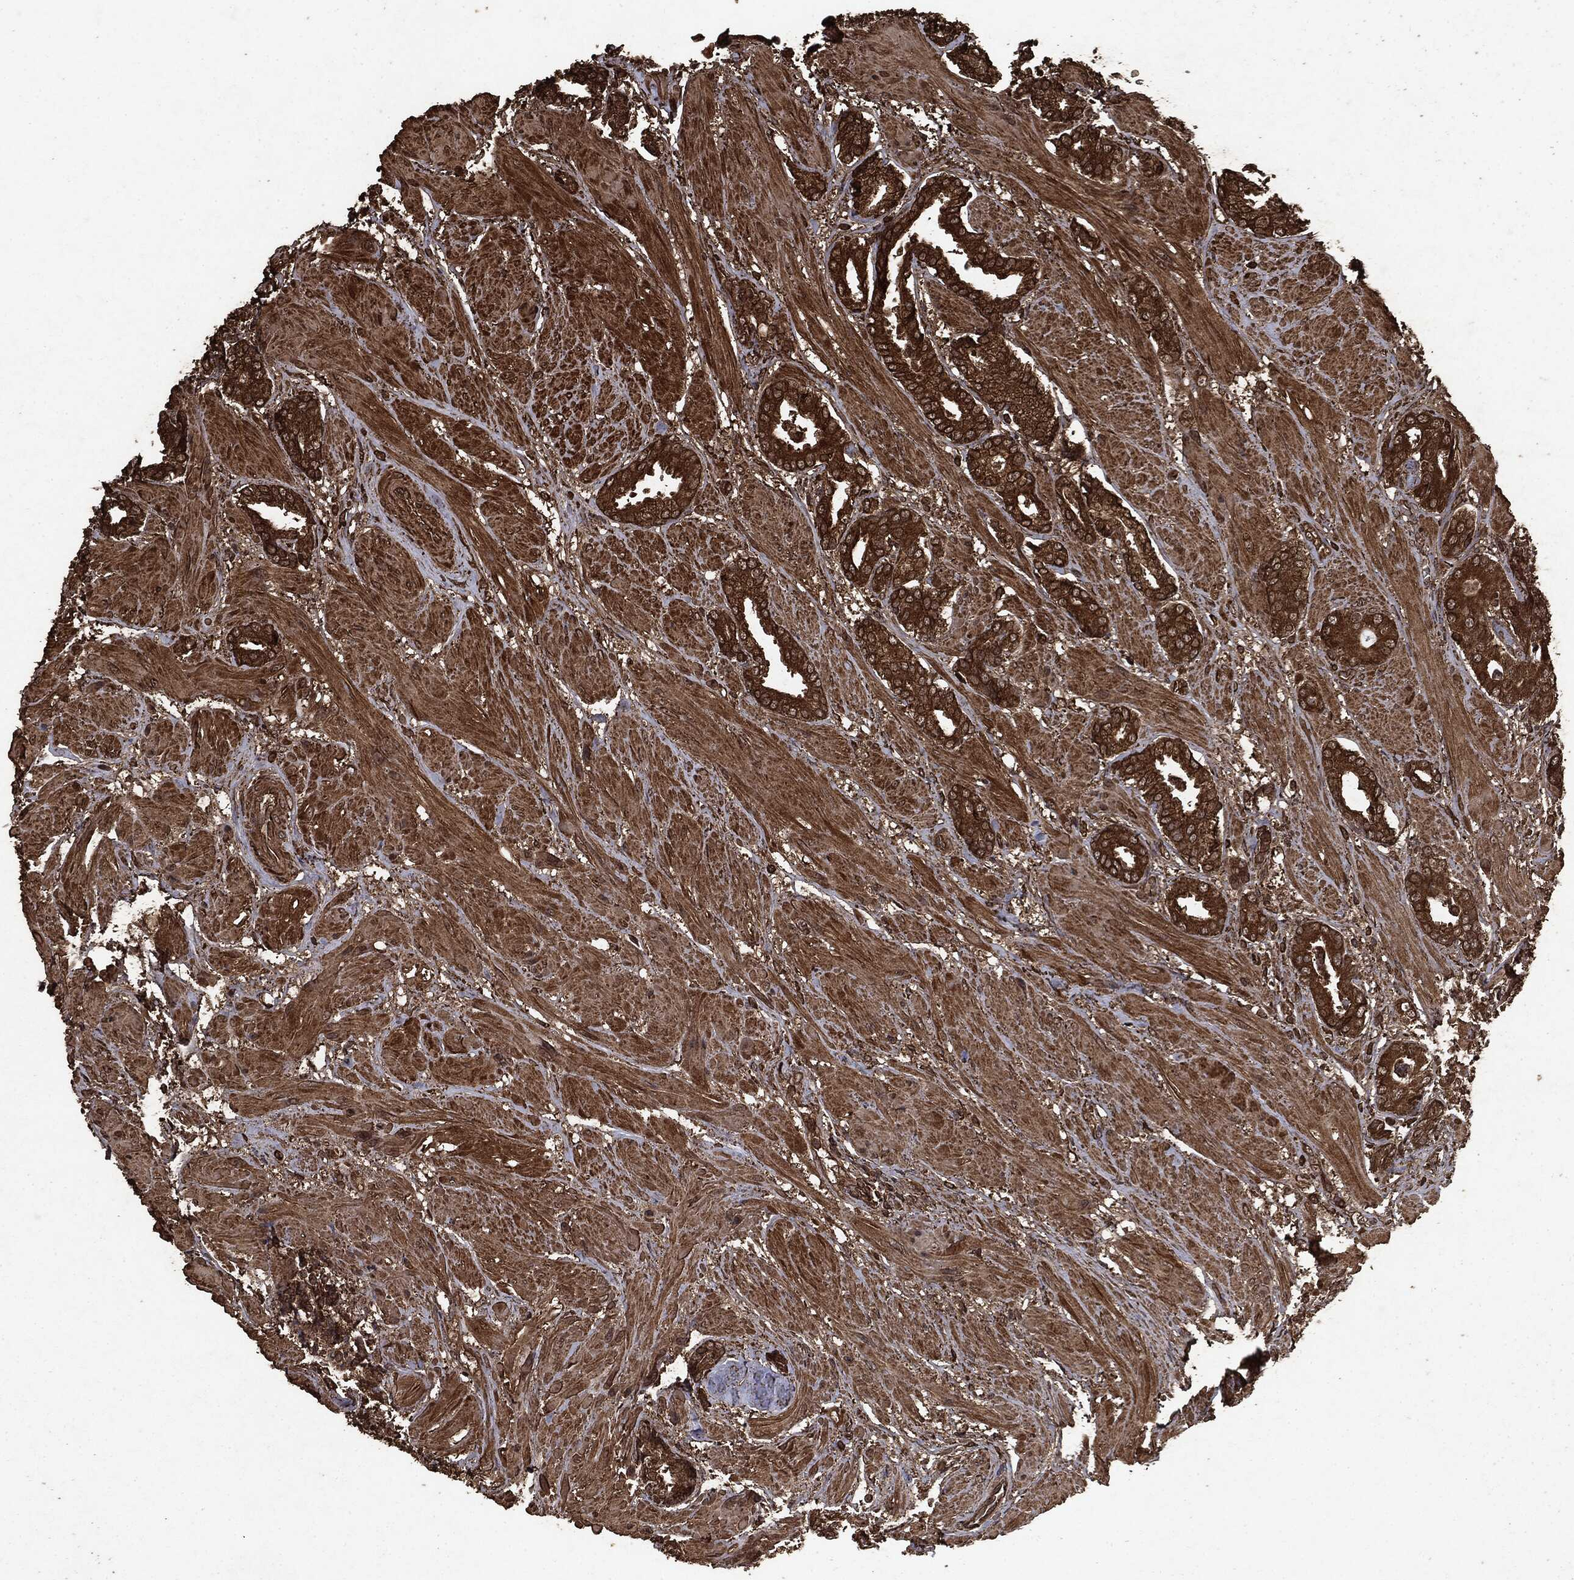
{"staining": {"intensity": "strong", "quantity": ">75%", "location": "cytoplasmic/membranous"}, "tissue": "prostate cancer", "cell_type": "Tumor cells", "image_type": "cancer", "snomed": [{"axis": "morphology", "description": "Adenocarcinoma, High grade"}, {"axis": "topography", "description": "Prostate"}], "caption": "Protein staining of prostate adenocarcinoma (high-grade) tissue demonstrates strong cytoplasmic/membranous expression in approximately >75% of tumor cells.", "gene": "ARAF", "patient": {"sex": "male", "age": 56}}